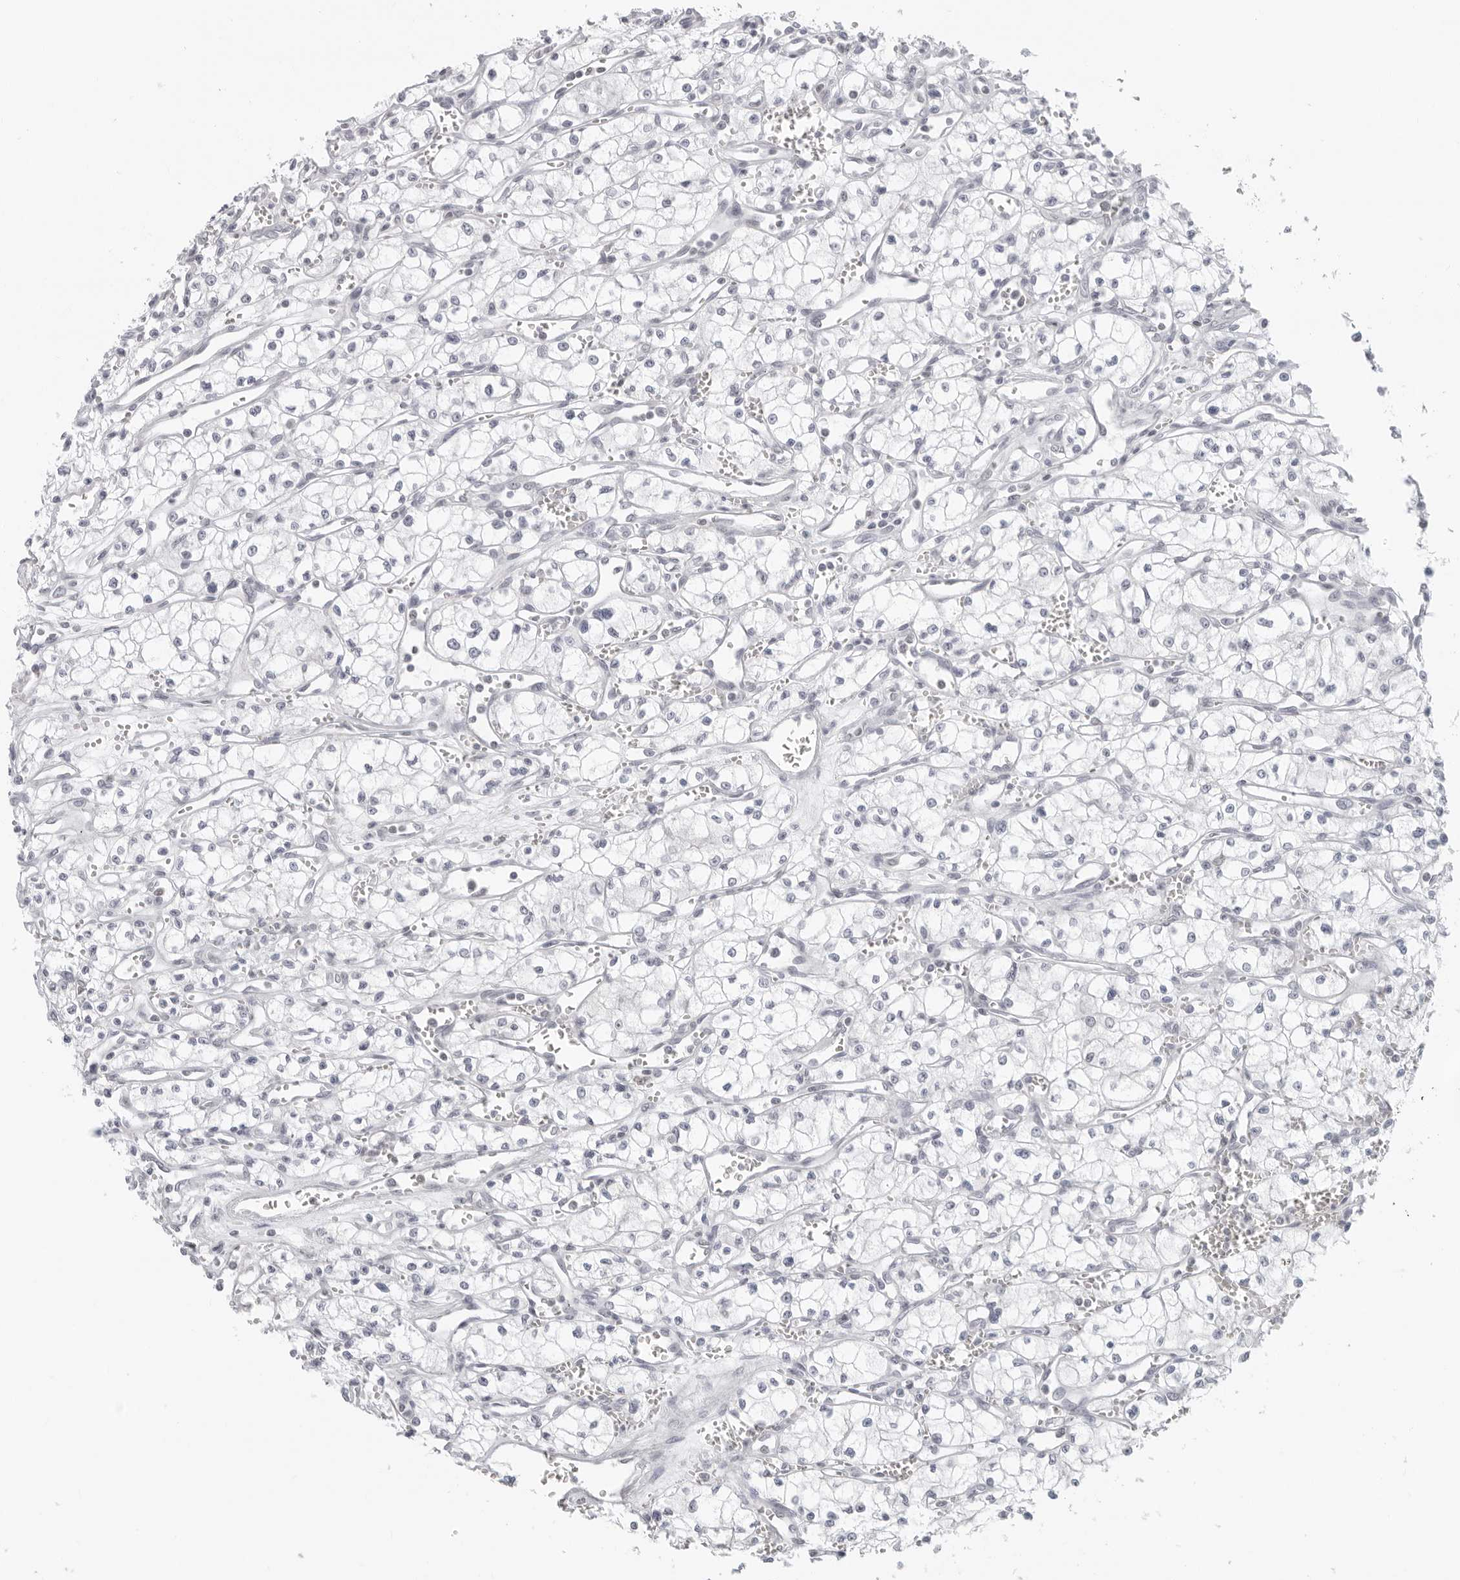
{"staining": {"intensity": "negative", "quantity": "none", "location": "none"}, "tissue": "renal cancer", "cell_type": "Tumor cells", "image_type": "cancer", "snomed": [{"axis": "morphology", "description": "Adenocarcinoma, NOS"}, {"axis": "topography", "description": "Kidney"}], "caption": "Protein analysis of renal cancer (adenocarcinoma) shows no significant expression in tumor cells.", "gene": "FLG2", "patient": {"sex": "male", "age": 59}}